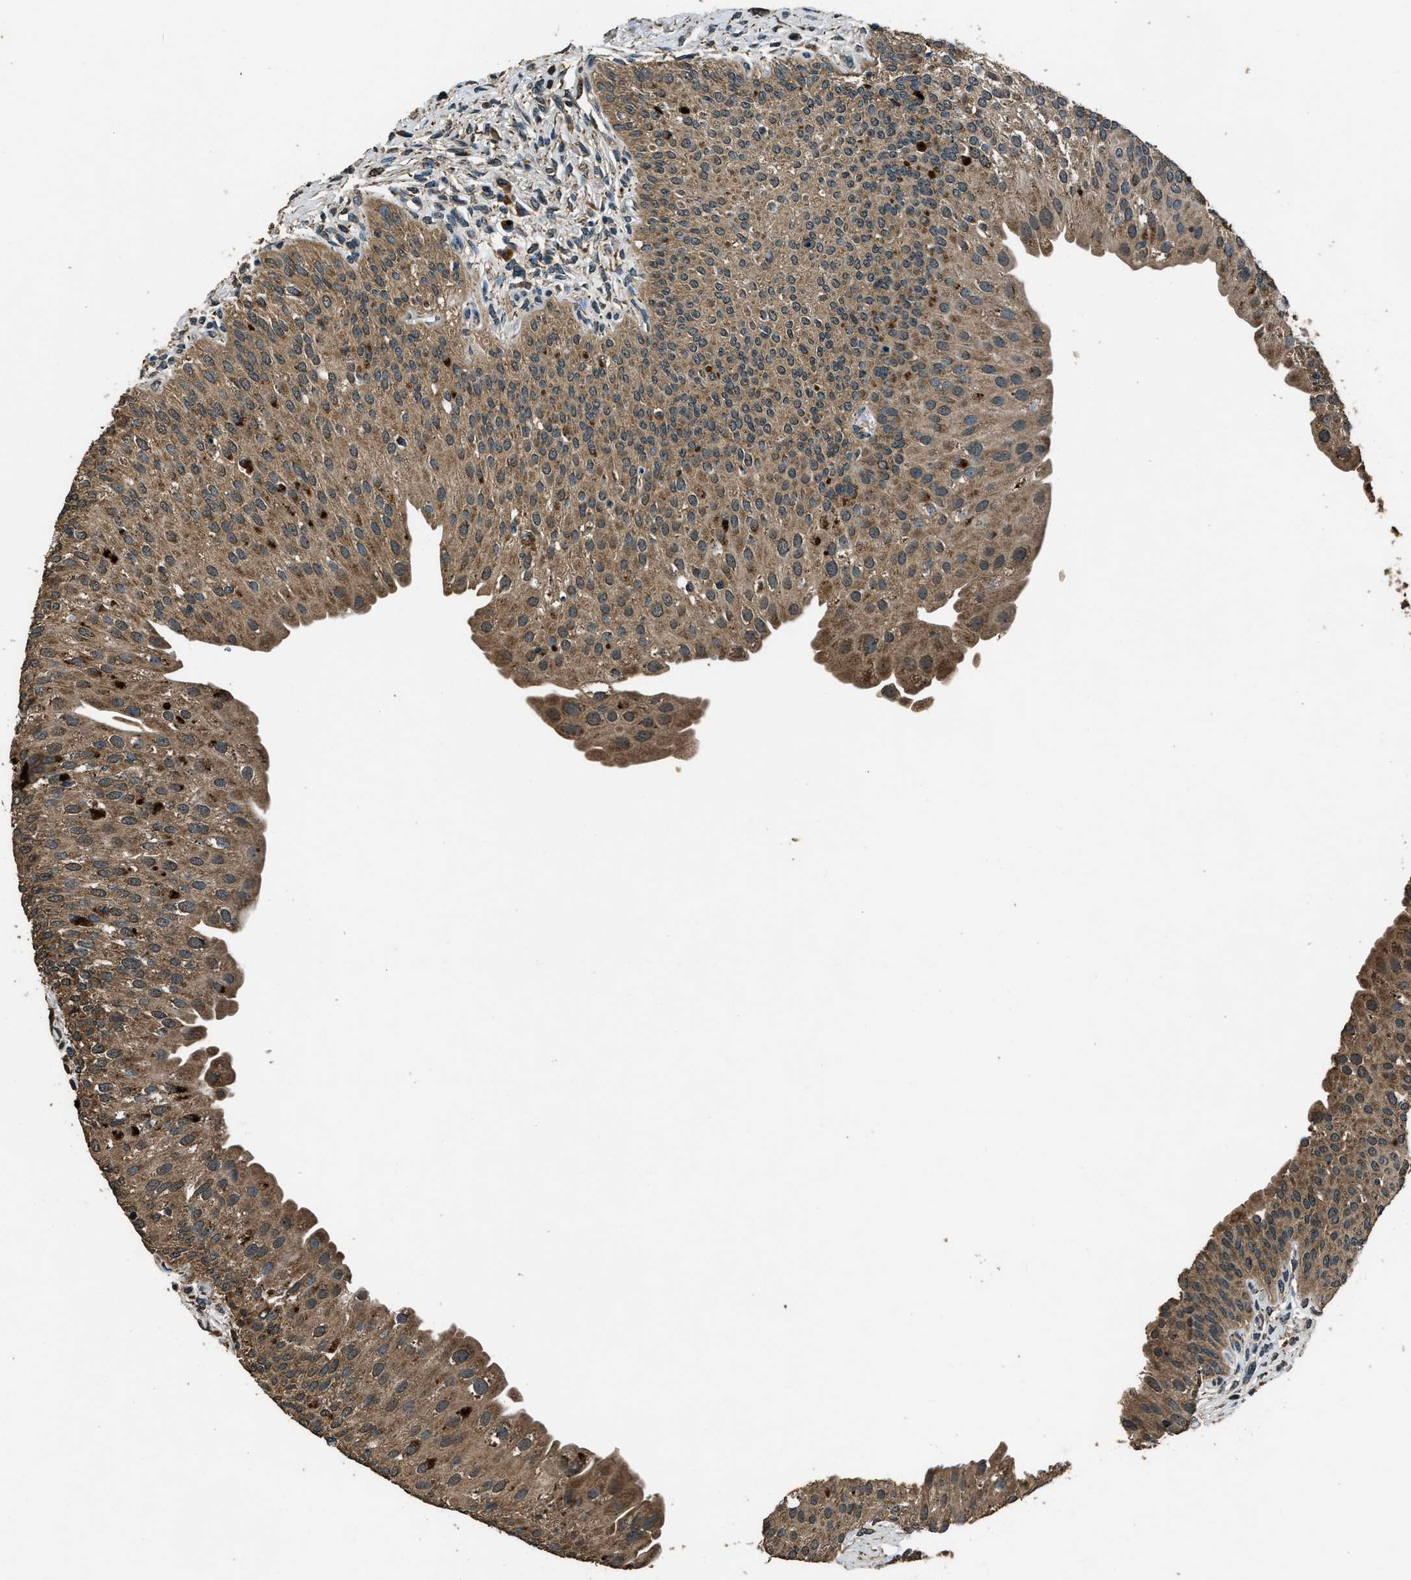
{"staining": {"intensity": "moderate", "quantity": ">75%", "location": "cytoplasmic/membranous"}, "tissue": "urinary bladder", "cell_type": "Urothelial cells", "image_type": "normal", "snomed": [{"axis": "morphology", "description": "Normal tissue, NOS"}, {"axis": "topography", "description": "Urinary bladder"}], "caption": "Approximately >75% of urothelial cells in unremarkable urinary bladder demonstrate moderate cytoplasmic/membranous protein staining as visualized by brown immunohistochemical staining.", "gene": "SALL3", "patient": {"sex": "male", "age": 46}}